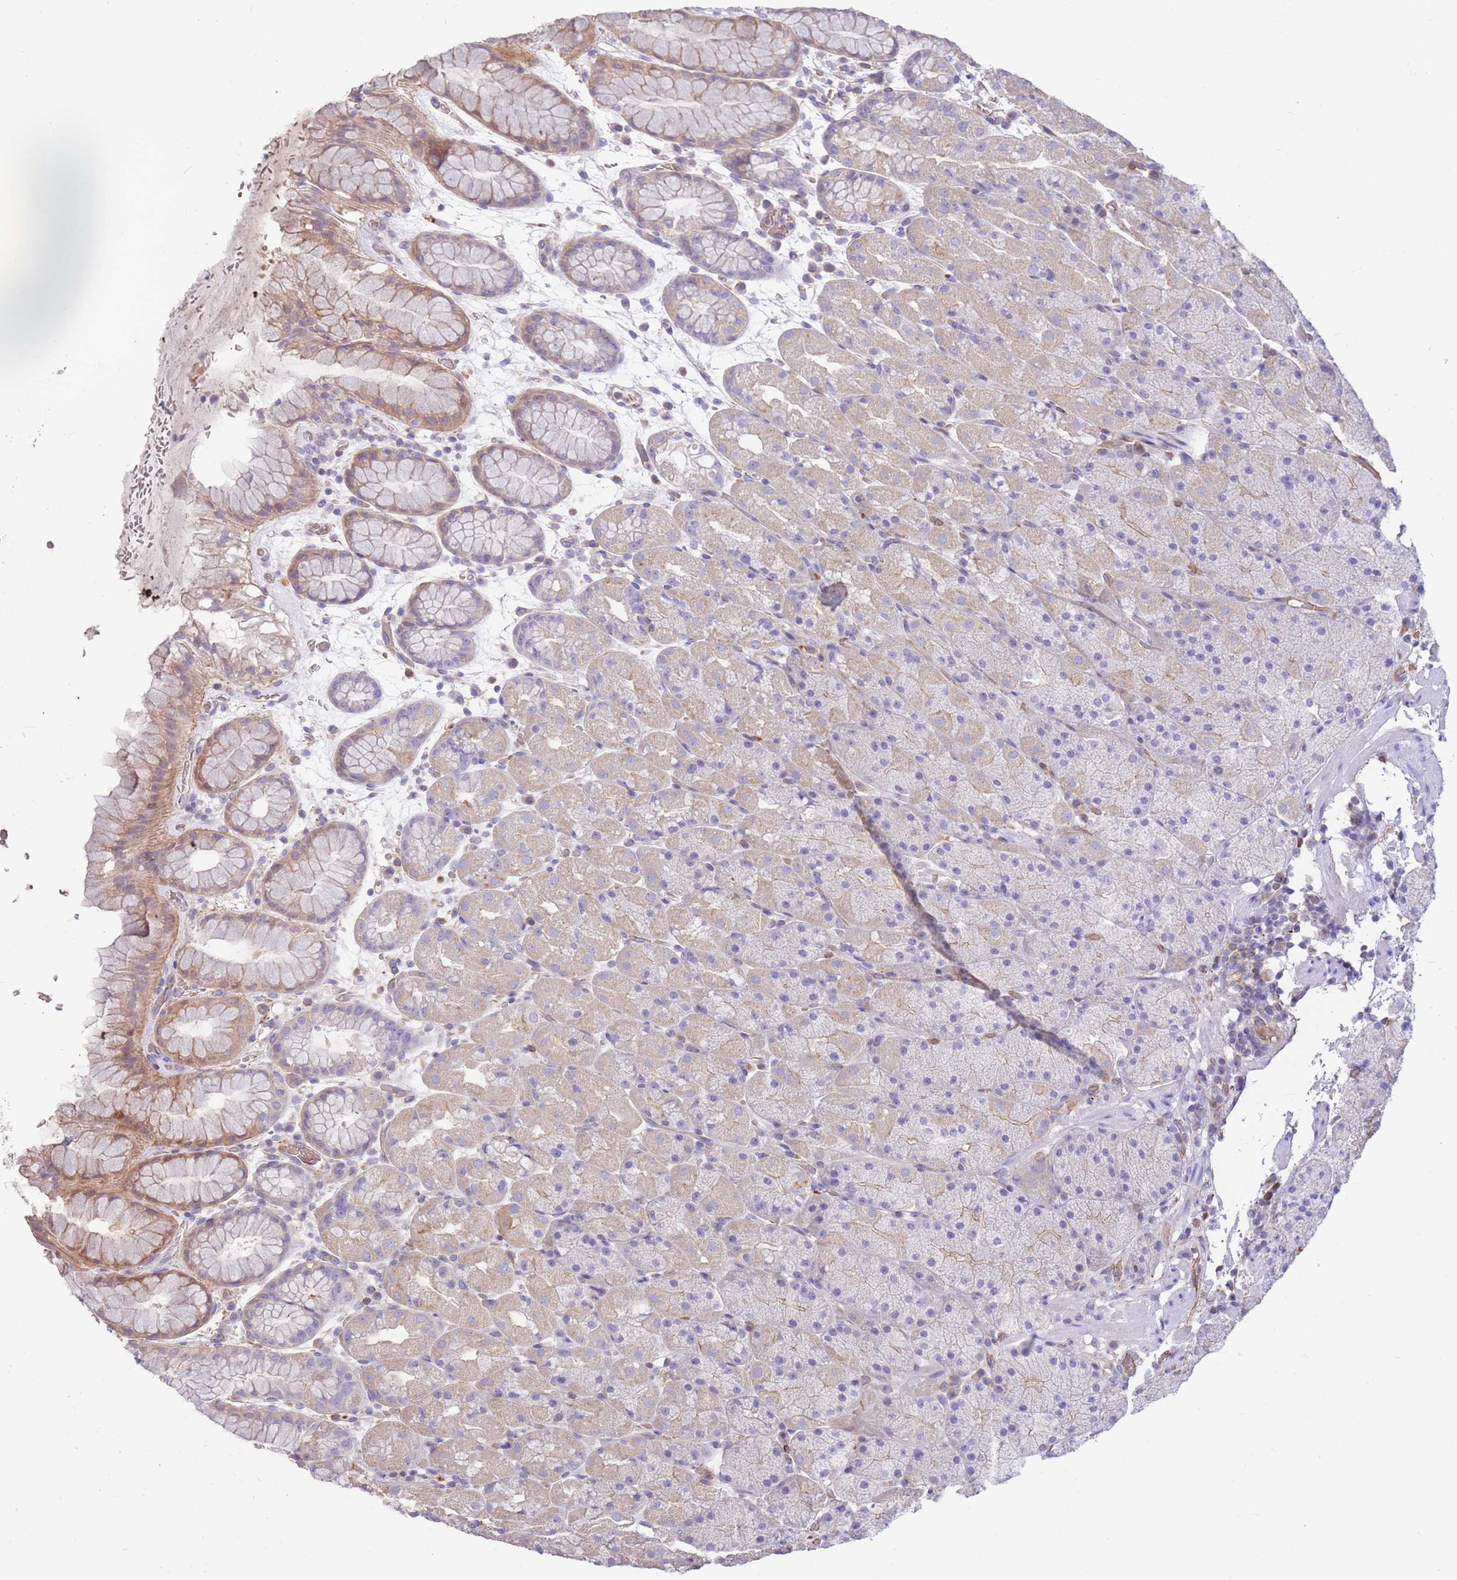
{"staining": {"intensity": "moderate", "quantity": "<25%", "location": "cytoplasmic/membranous"}, "tissue": "stomach", "cell_type": "Glandular cells", "image_type": "normal", "snomed": [{"axis": "morphology", "description": "Normal tissue, NOS"}, {"axis": "topography", "description": "Stomach, upper"}, {"axis": "topography", "description": "Stomach, lower"}], "caption": "Unremarkable stomach reveals moderate cytoplasmic/membranous staining in about <25% of glandular cells, visualized by immunohistochemistry. Using DAB (3,3'-diaminobenzidine) (brown) and hematoxylin (blue) stains, captured at high magnification using brightfield microscopy.", "gene": "ANKRD53", "patient": {"sex": "male", "age": 67}}